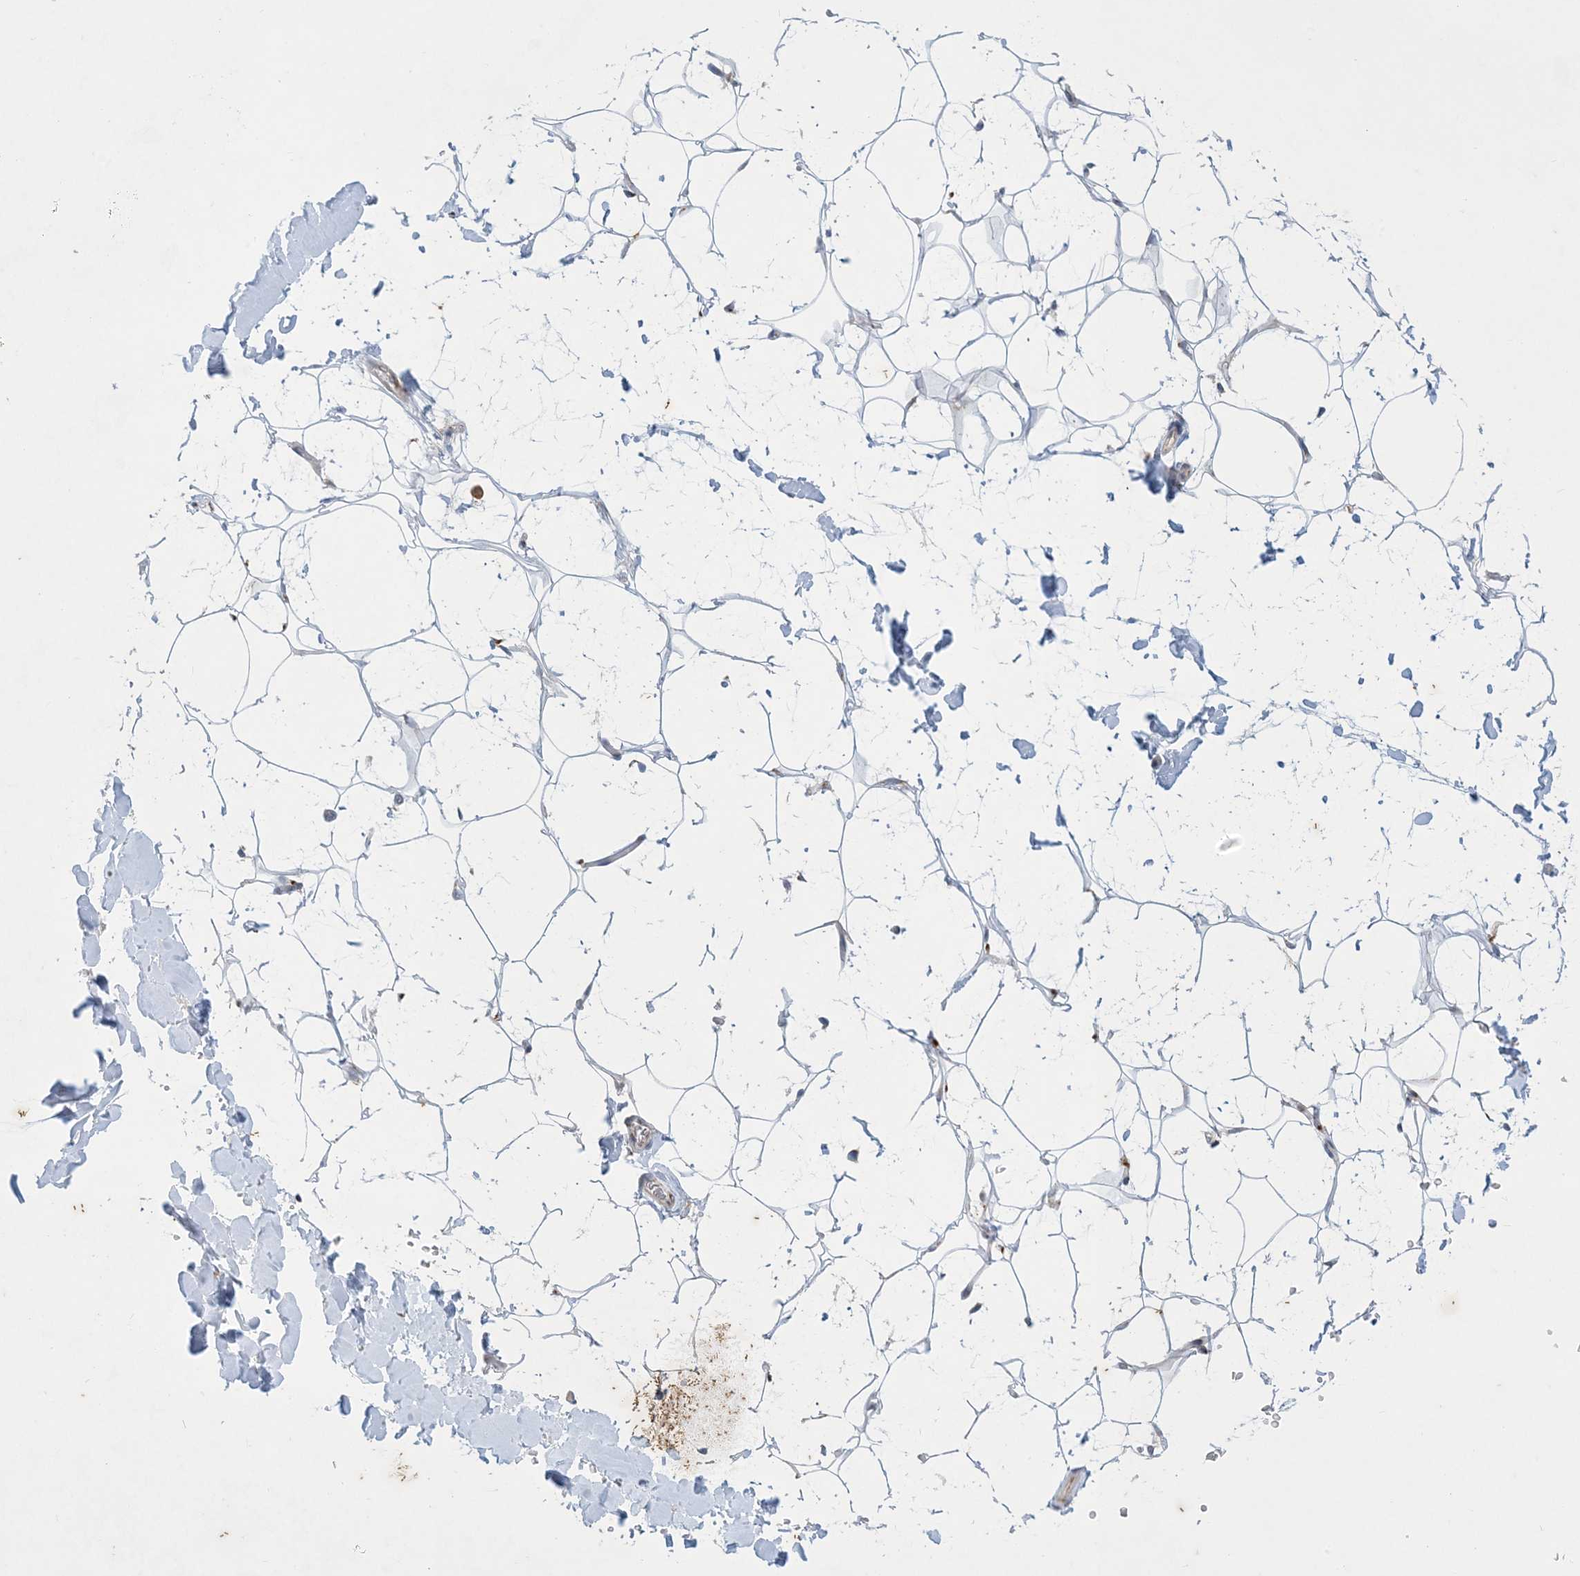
{"staining": {"intensity": "negative", "quantity": "none", "location": "none"}, "tissue": "adipose tissue", "cell_type": "Adipocytes", "image_type": "normal", "snomed": [{"axis": "morphology", "description": "Normal tissue, NOS"}, {"axis": "topography", "description": "Breast"}], "caption": "Protein analysis of normal adipose tissue reveals no significant staining in adipocytes.", "gene": "CCDC14", "patient": {"sex": "female", "age": 26}}